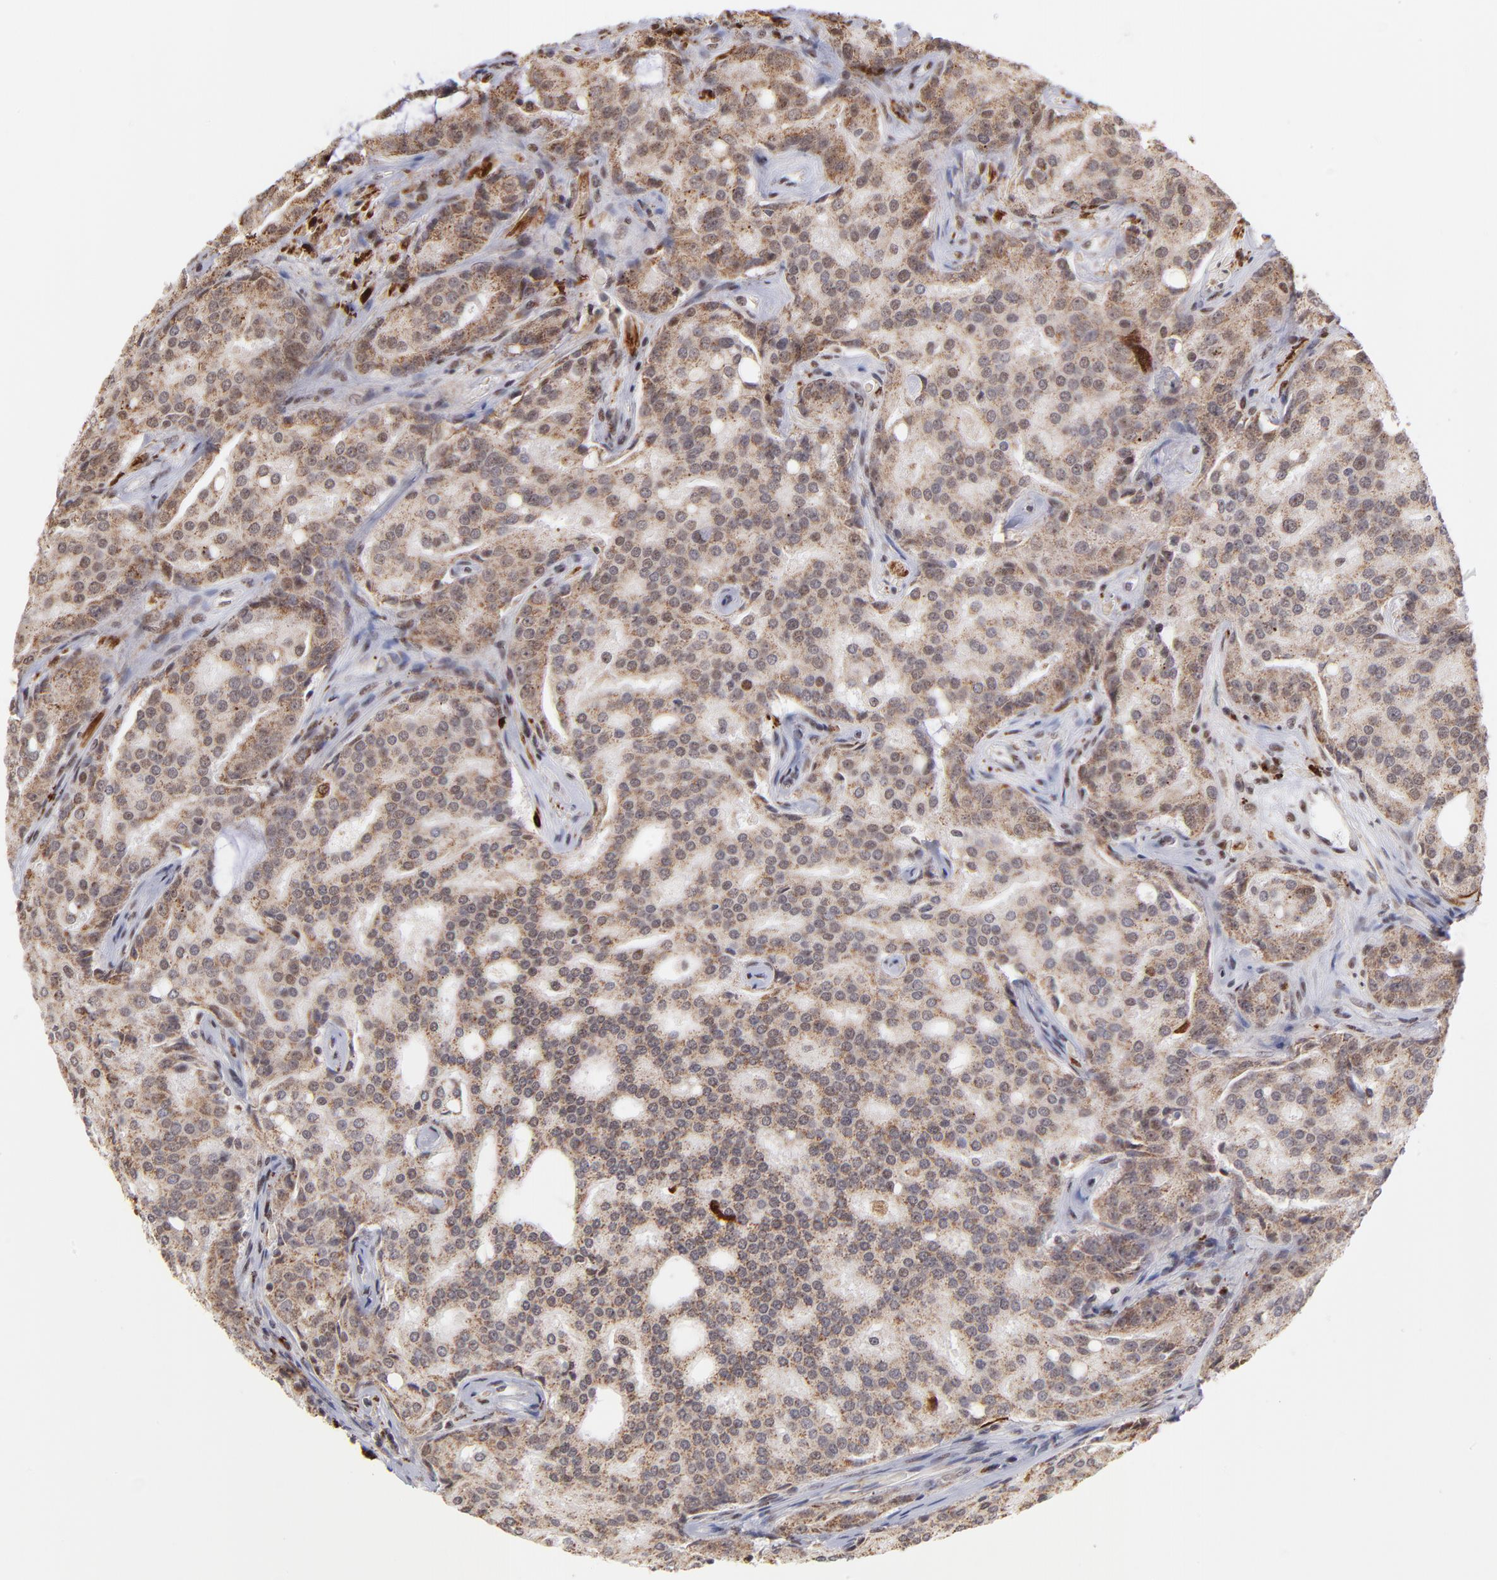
{"staining": {"intensity": "moderate", "quantity": ">75%", "location": "cytoplasmic/membranous"}, "tissue": "prostate cancer", "cell_type": "Tumor cells", "image_type": "cancer", "snomed": [{"axis": "morphology", "description": "Adenocarcinoma, High grade"}, {"axis": "topography", "description": "Prostate"}], "caption": "DAB immunohistochemical staining of prostate cancer demonstrates moderate cytoplasmic/membranous protein positivity in about >75% of tumor cells.", "gene": "ZFX", "patient": {"sex": "male", "age": 72}}